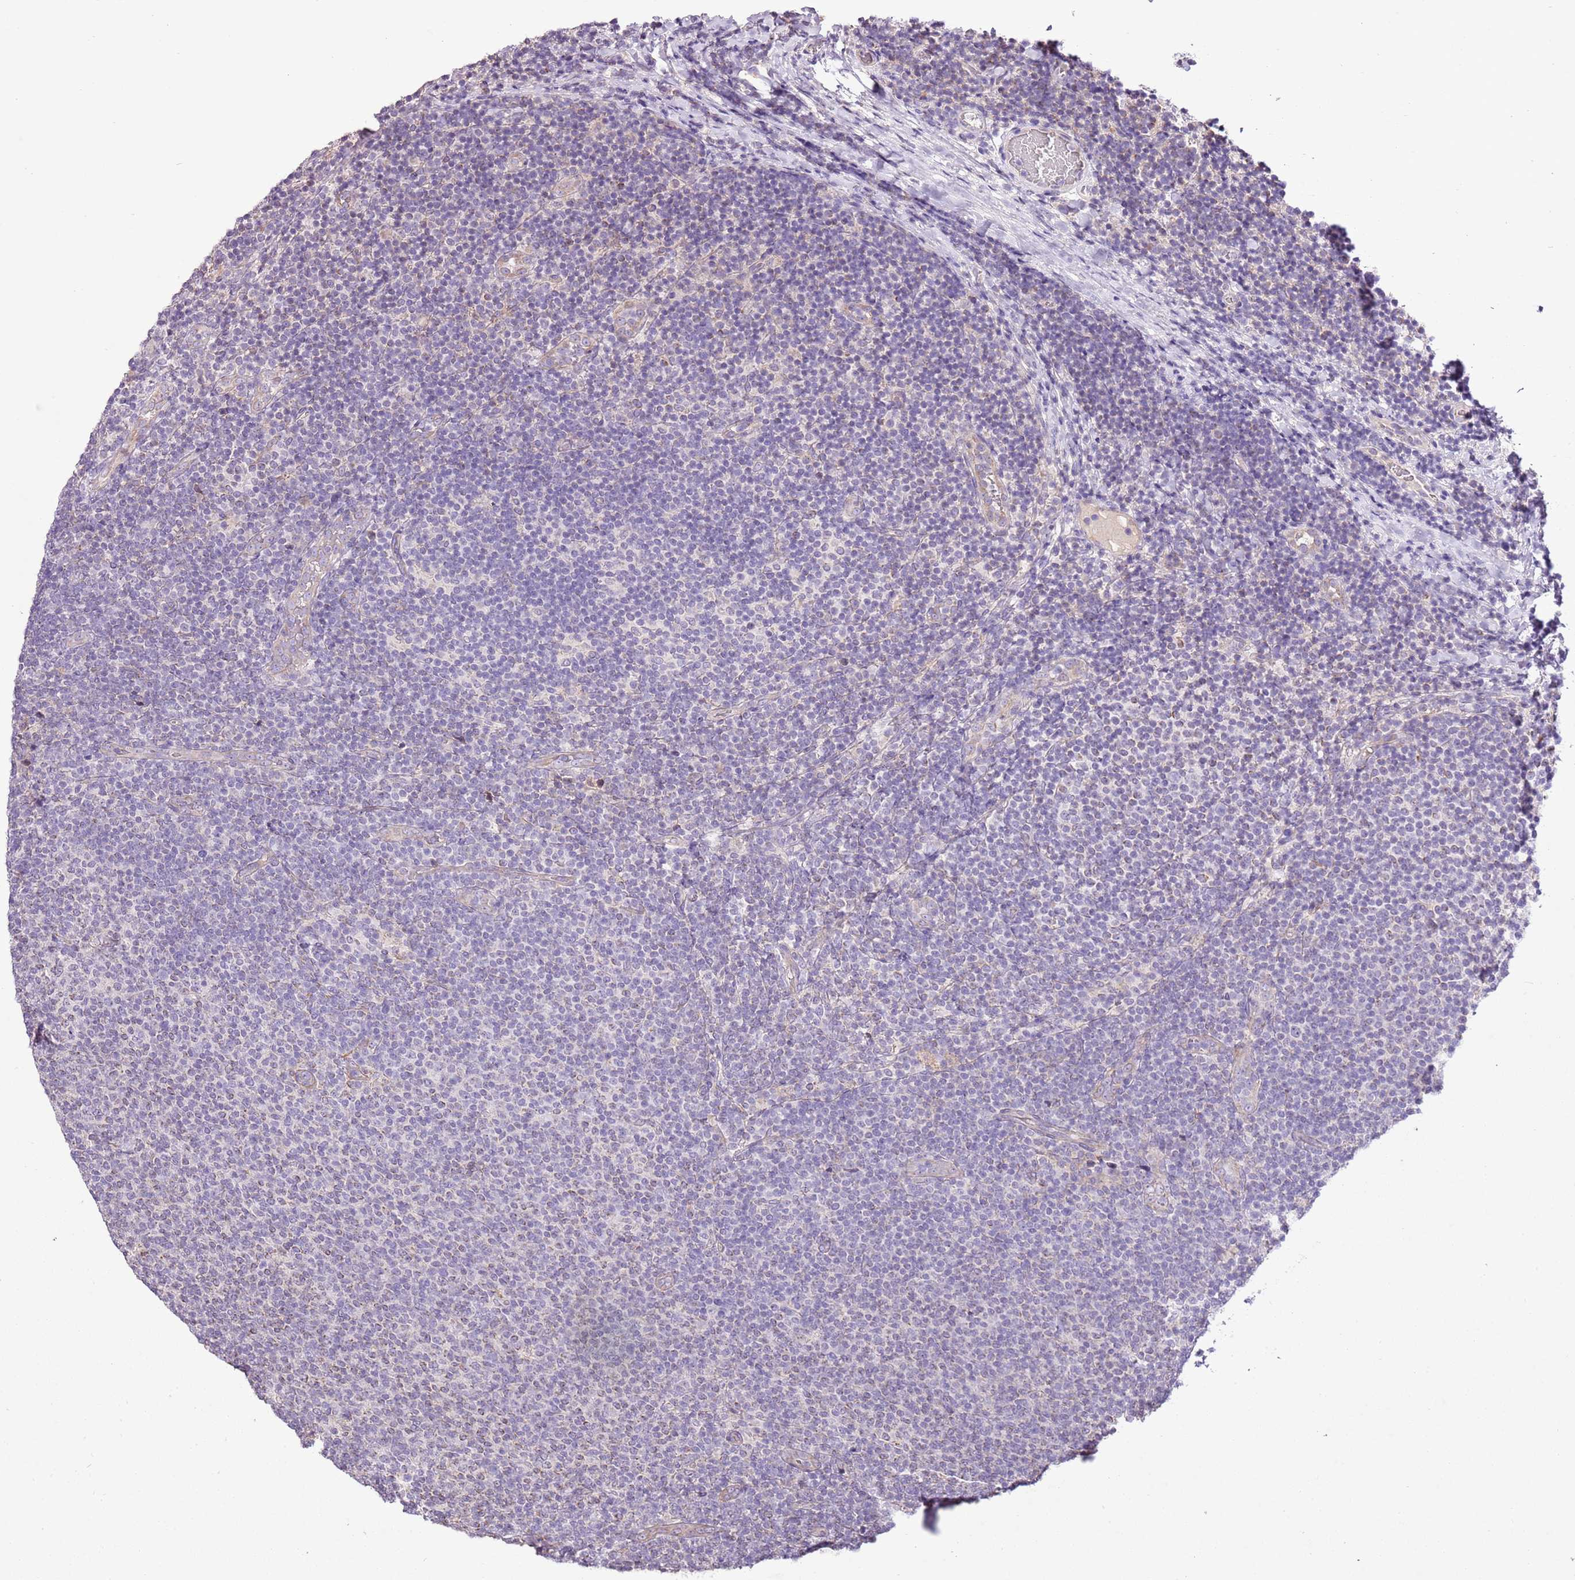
{"staining": {"intensity": "negative", "quantity": "none", "location": "none"}, "tissue": "lymphoma", "cell_type": "Tumor cells", "image_type": "cancer", "snomed": [{"axis": "morphology", "description": "Malignant lymphoma, non-Hodgkin's type, Low grade"}, {"axis": "topography", "description": "Lymph node"}], "caption": "High magnification brightfield microscopy of lymphoma stained with DAB (brown) and counterstained with hematoxylin (blue): tumor cells show no significant positivity.", "gene": "CMKLR1", "patient": {"sex": "male", "age": 66}}